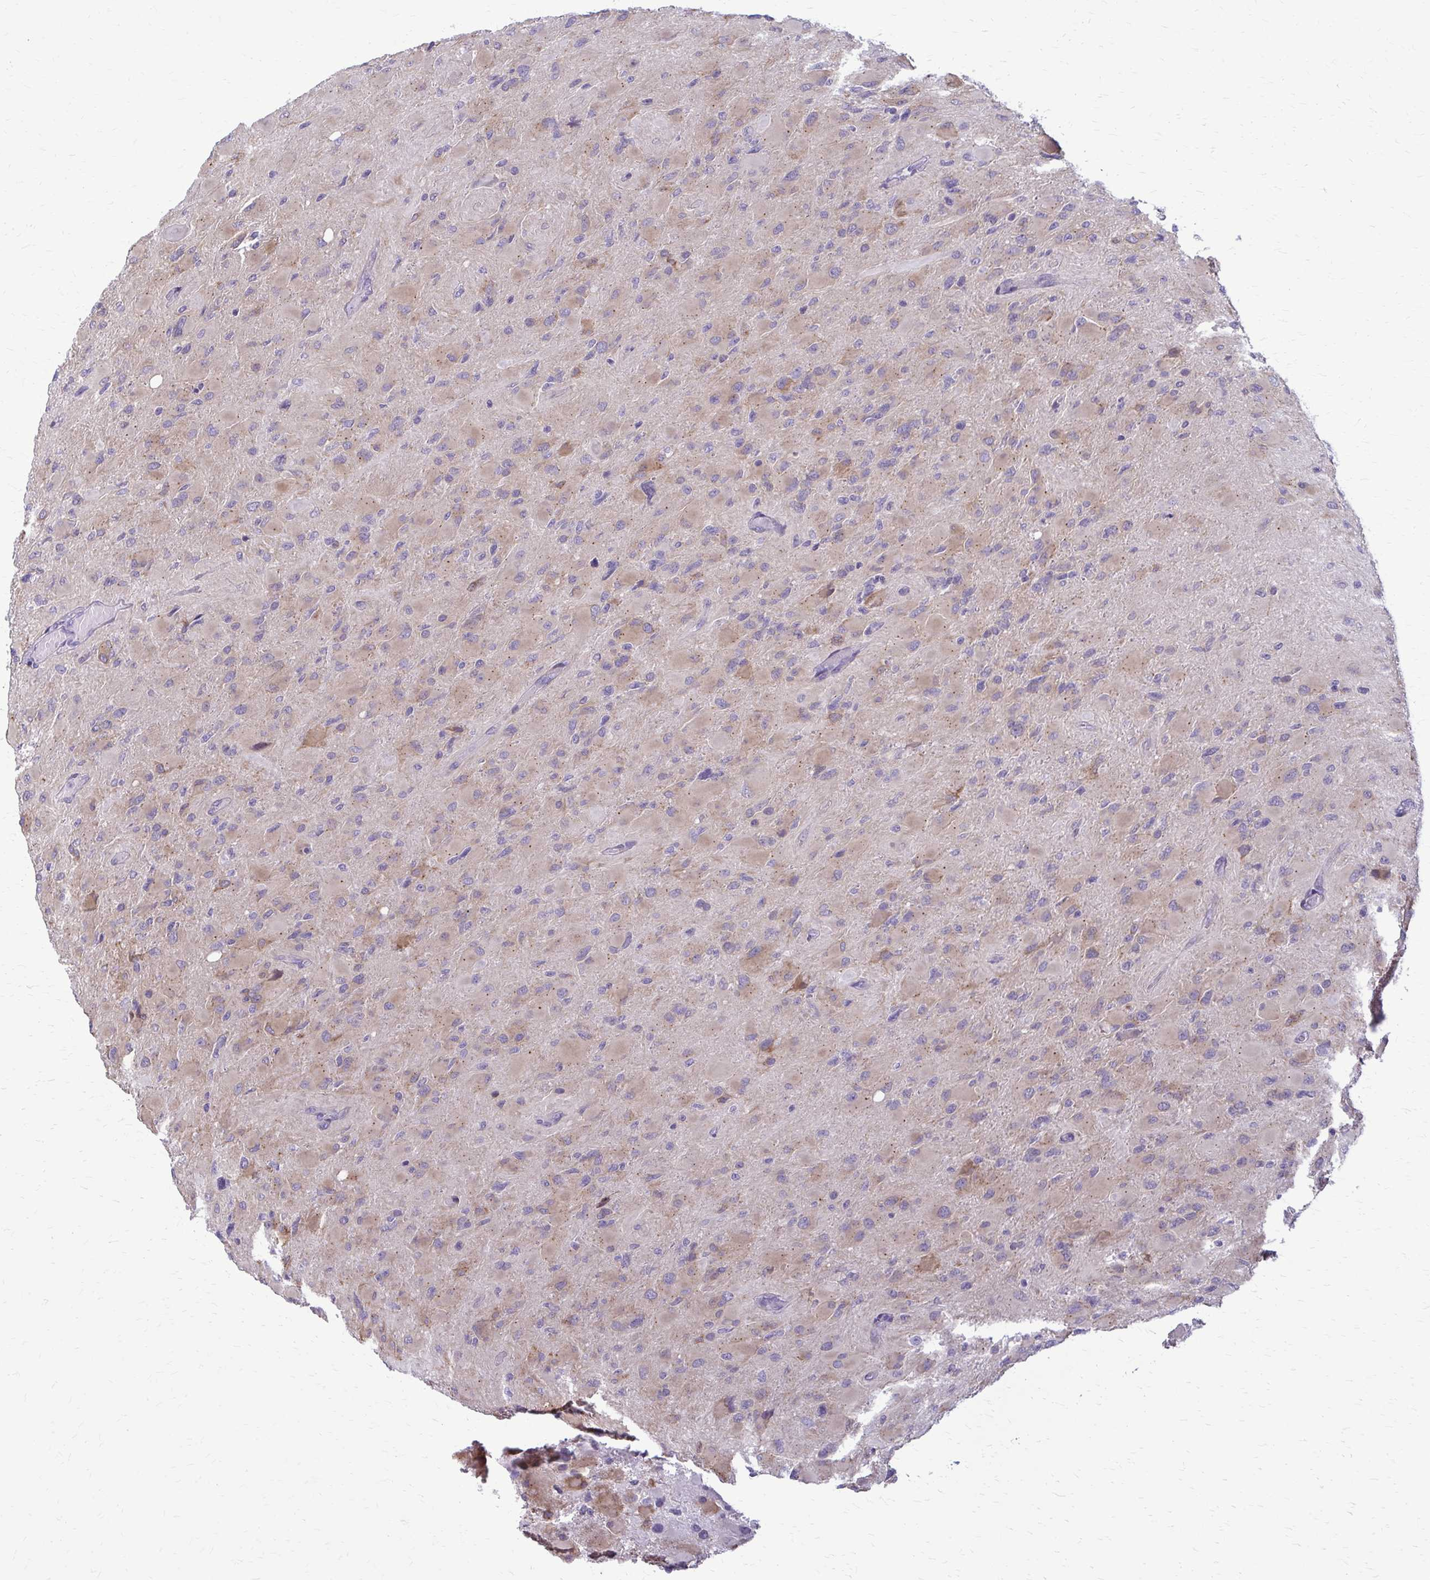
{"staining": {"intensity": "weak", "quantity": ">75%", "location": "cytoplasmic/membranous"}, "tissue": "glioma", "cell_type": "Tumor cells", "image_type": "cancer", "snomed": [{"axis": "morphology", "description": "Glioma, malignant, High grade"}, {"axis": "topography", "description": "Cerebral cortex"}], "caption": "IHC photomicrograph of neoplastic tissue: human glioma stained using immunohistochemistry (IHC) shows low levels of weak protein expression localized specifically in the cytoplasmic/membranous of tumor cells, appearing as a cytoplasmic/membranous brown color.", "gene": "DEPP1", "patient": {"sex": "female", "age": 36}}